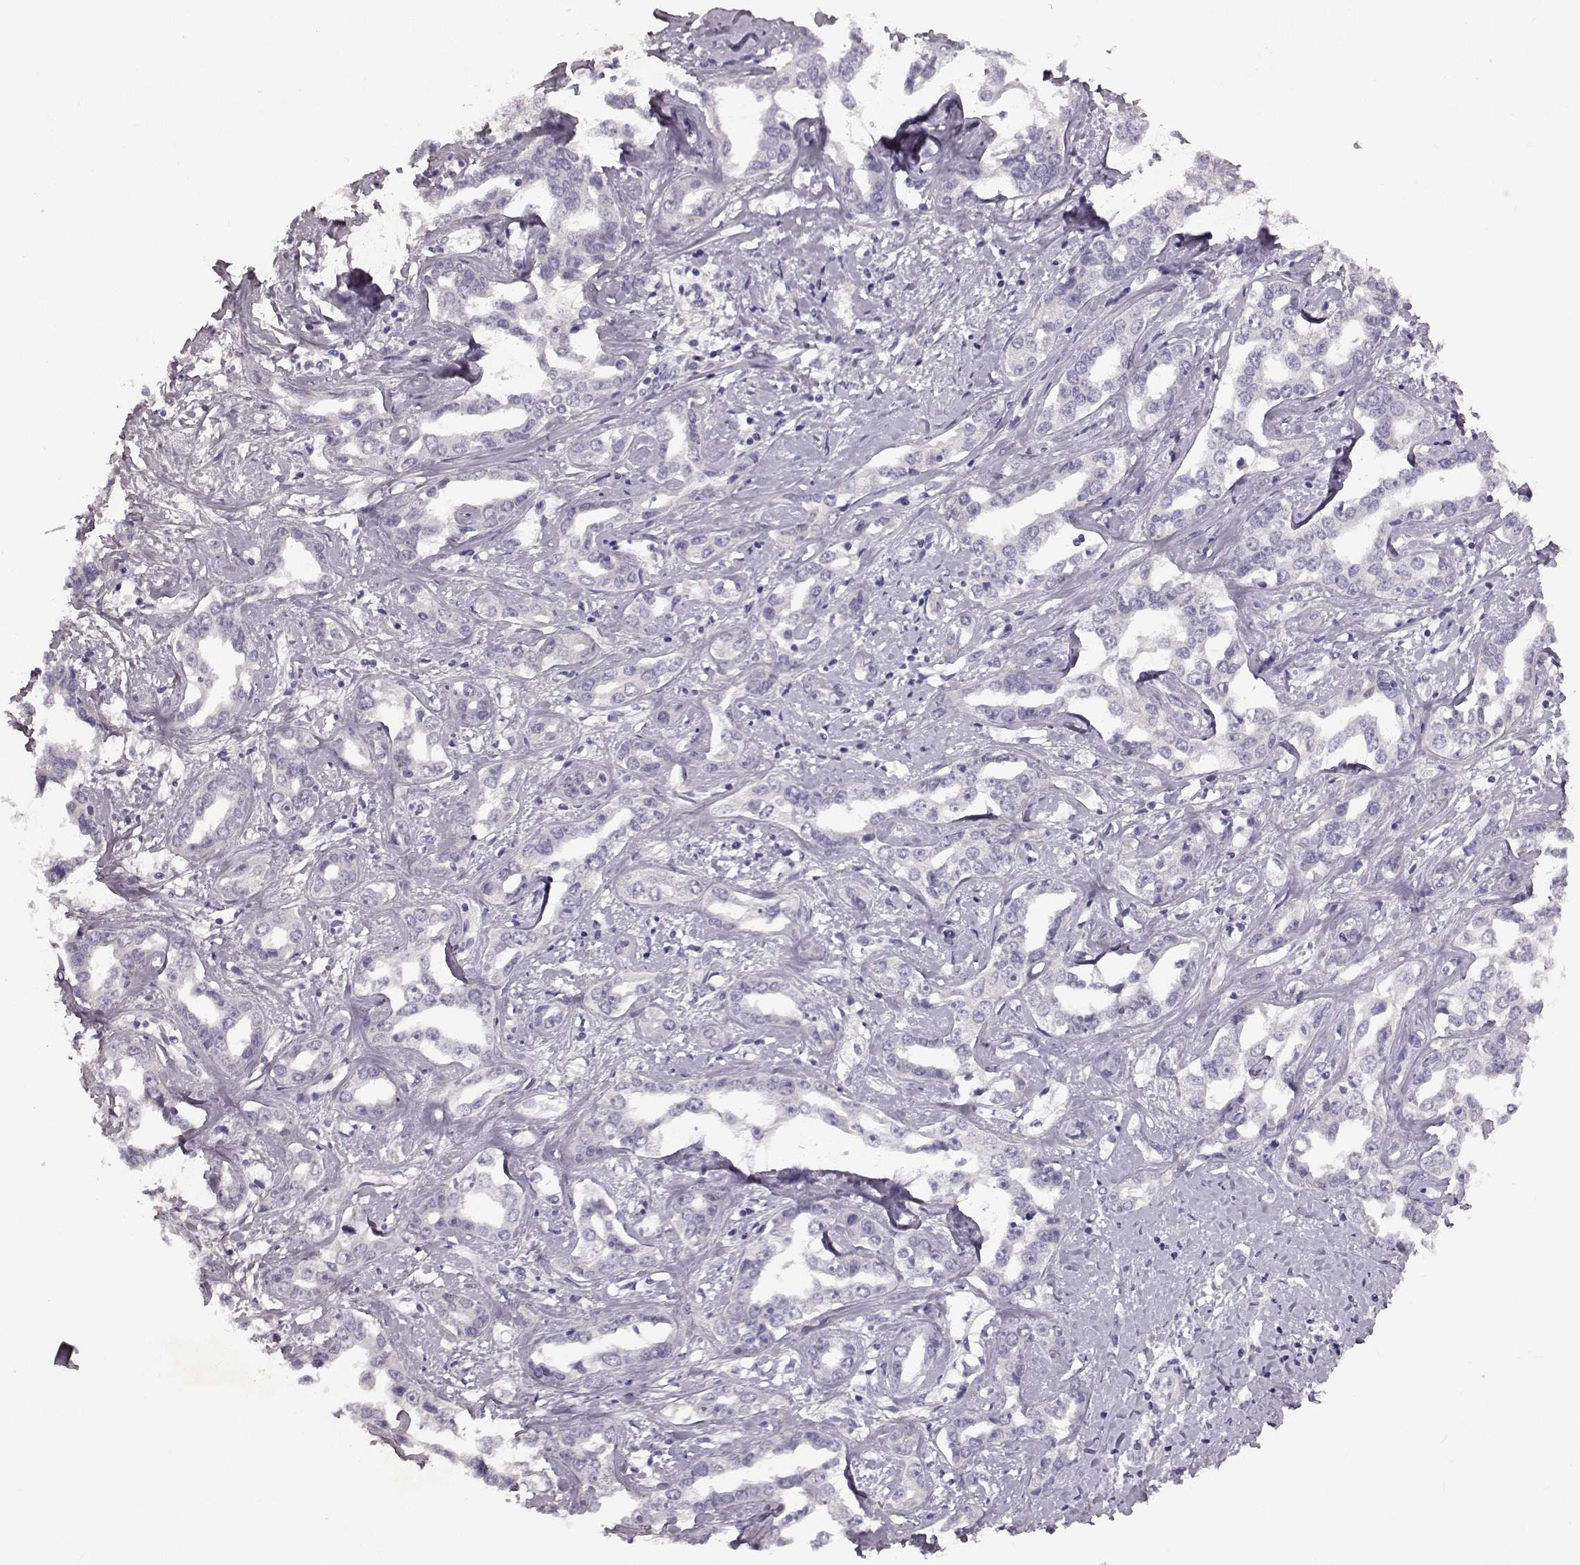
{"staining": {"intensity": "negative", "quantity": "none", "location": "none"}, "tissue": "liver cancer", "cell_type": "Tumor cells", "image_type": "cancer", "snomed": [{"axis": "morphology", "description": "Cholangiocarcinoma"}, {"axis": "topography", "description": "Liver"}], "caption": "Immunohistochemistry (IHC) of liver cholangiocarcinoma displays no staining in tumor cells.", "gene": "SPAG17", "patient": {"sex": "male", "age": 59}}